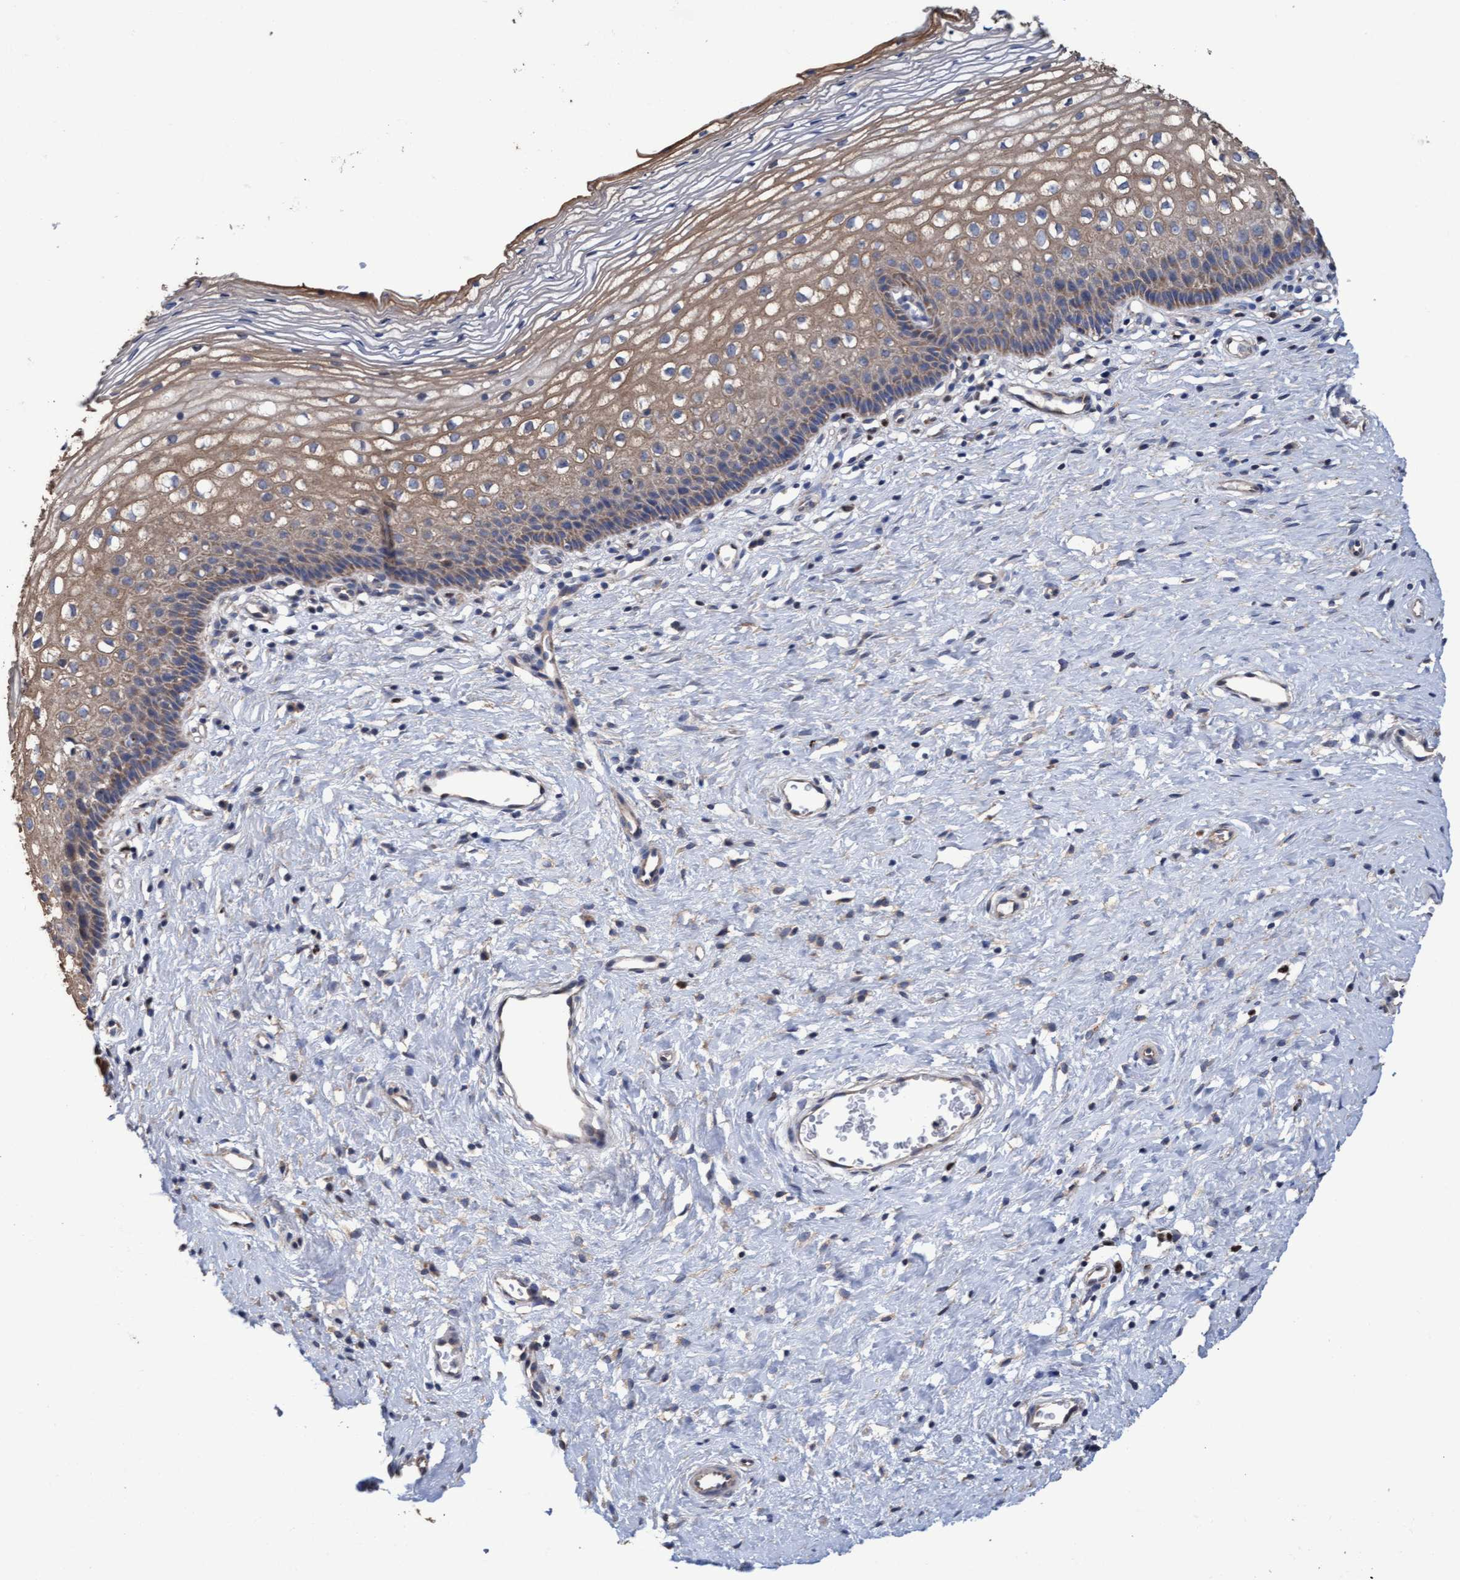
{"staining": {"intensity": "moderate", "quantity": ">75%", "location": "cytoplasmic/membranous"}, "tissue": "cervix", "cell_type": "Glandular cells", "image_type": "normal", "snomed": [{"axis": "morphology", "description": "Normal tissue, NOS"}, {"axis": "topography", "description": "Cervix"}], "caption": "Immunohistochemistry (IHC) staining of unremarkable cervix, which shows medium levels of moderate cytoplasmic/membranous staining in about >75% of glandular cells indicating moderate cytoplasmic/membranous protein staining. The staining was performed using DAB (brown) for protein detection and nuclei were counterstained in hematoxylin (blue).", "gene": "MRPL38", "patient": {"sex": "female", "age": 36}}